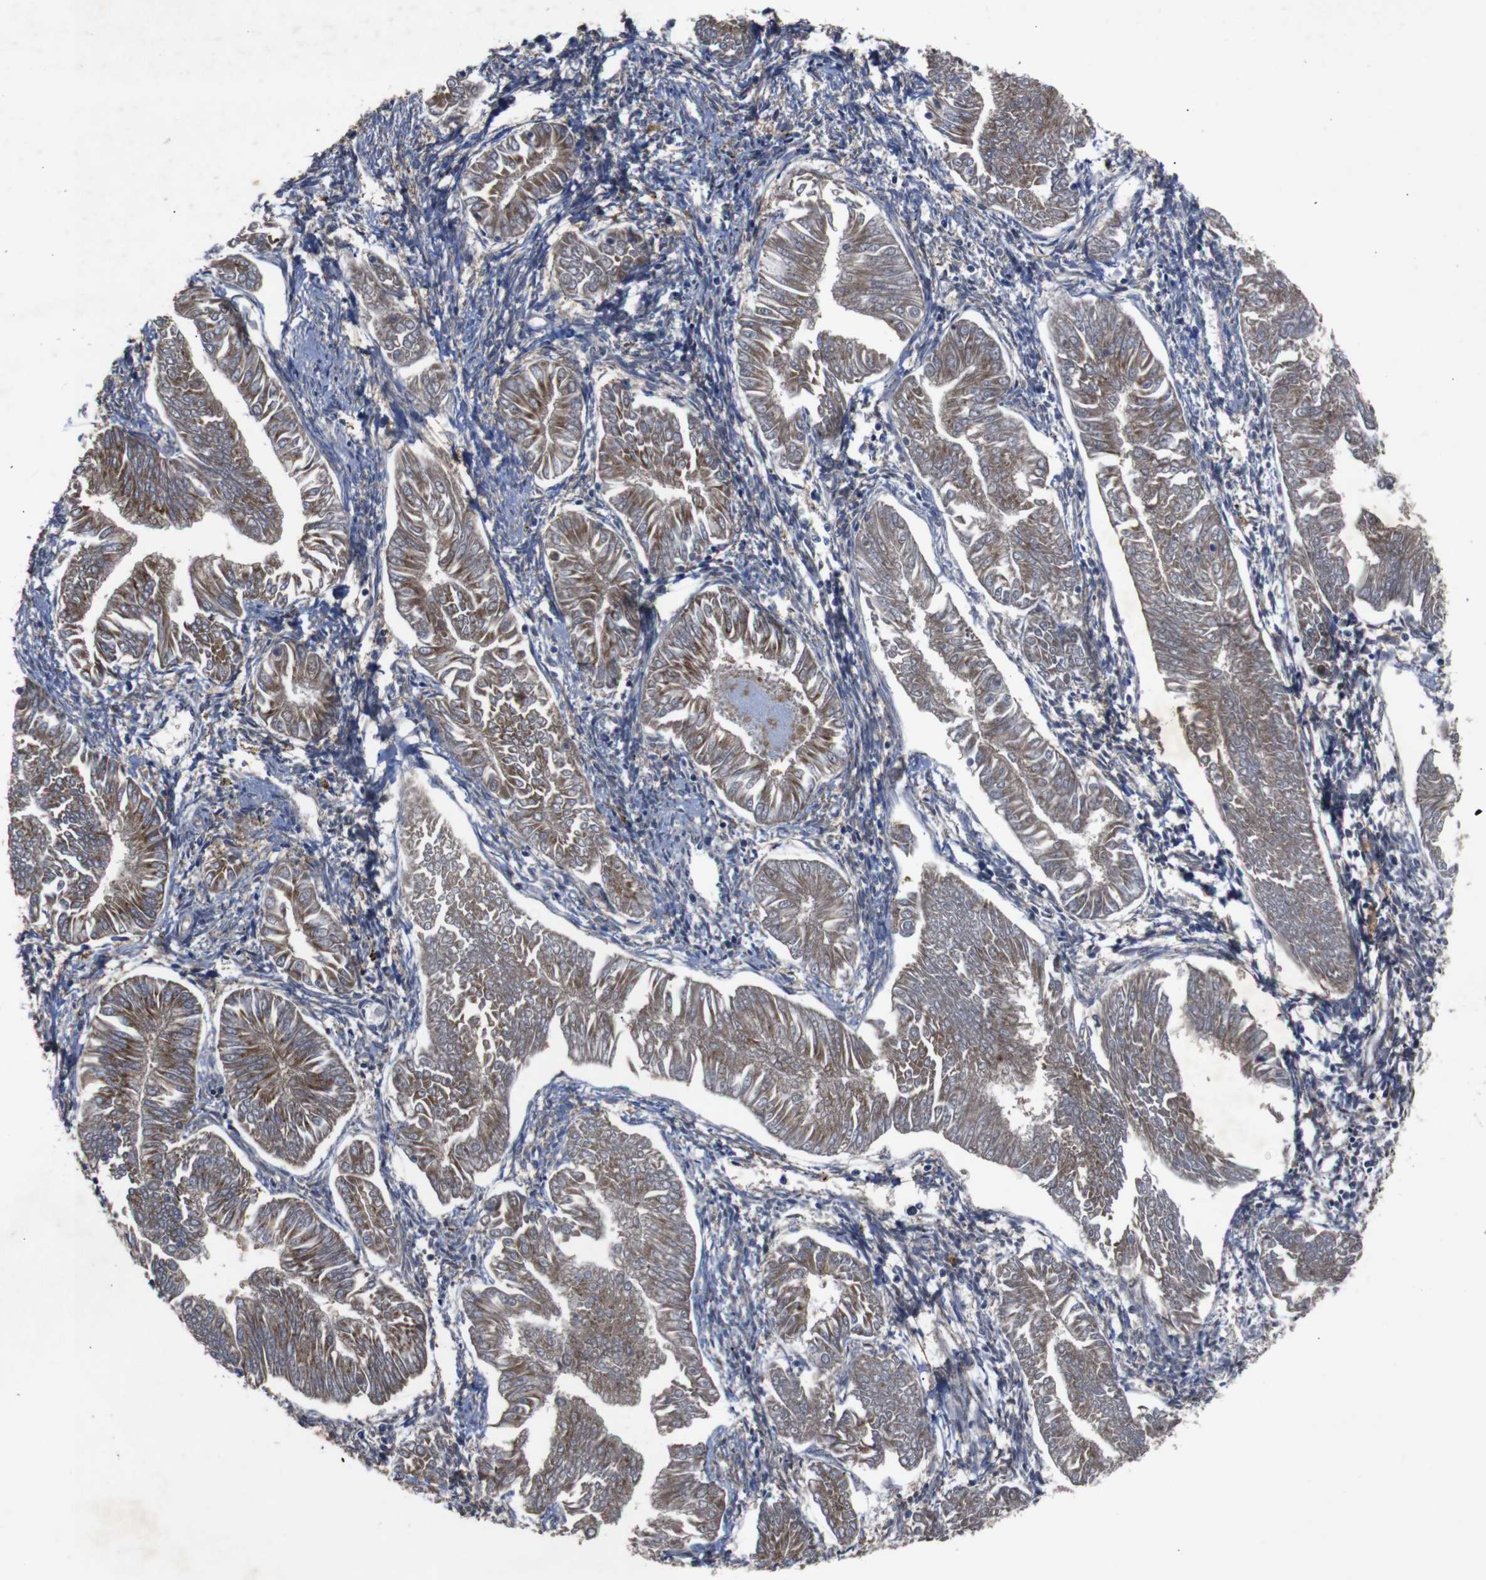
{"staining": {"intensity": "moderate", "quantity": "<25%", "location": "cytoplasmic/membranous"}, "tissue": "endometrial cancer", "cell_type": "Tumor cells", "image_type": "cancer", "snomed": [{"axis": "morphology", "description": "Adenocarcinoma, NOS"}, {"axis": "topography", "description": "Endometrium"}], "caption": "Immunohistochemical staining of adenocarcinoma (endometrial) reveals low levels of moderate cytoplasmic/membranous protein positivity in approximately <25% of tumor cells.", "gene": "CHST10", "patient": {"sex": "female", "age": 53}}